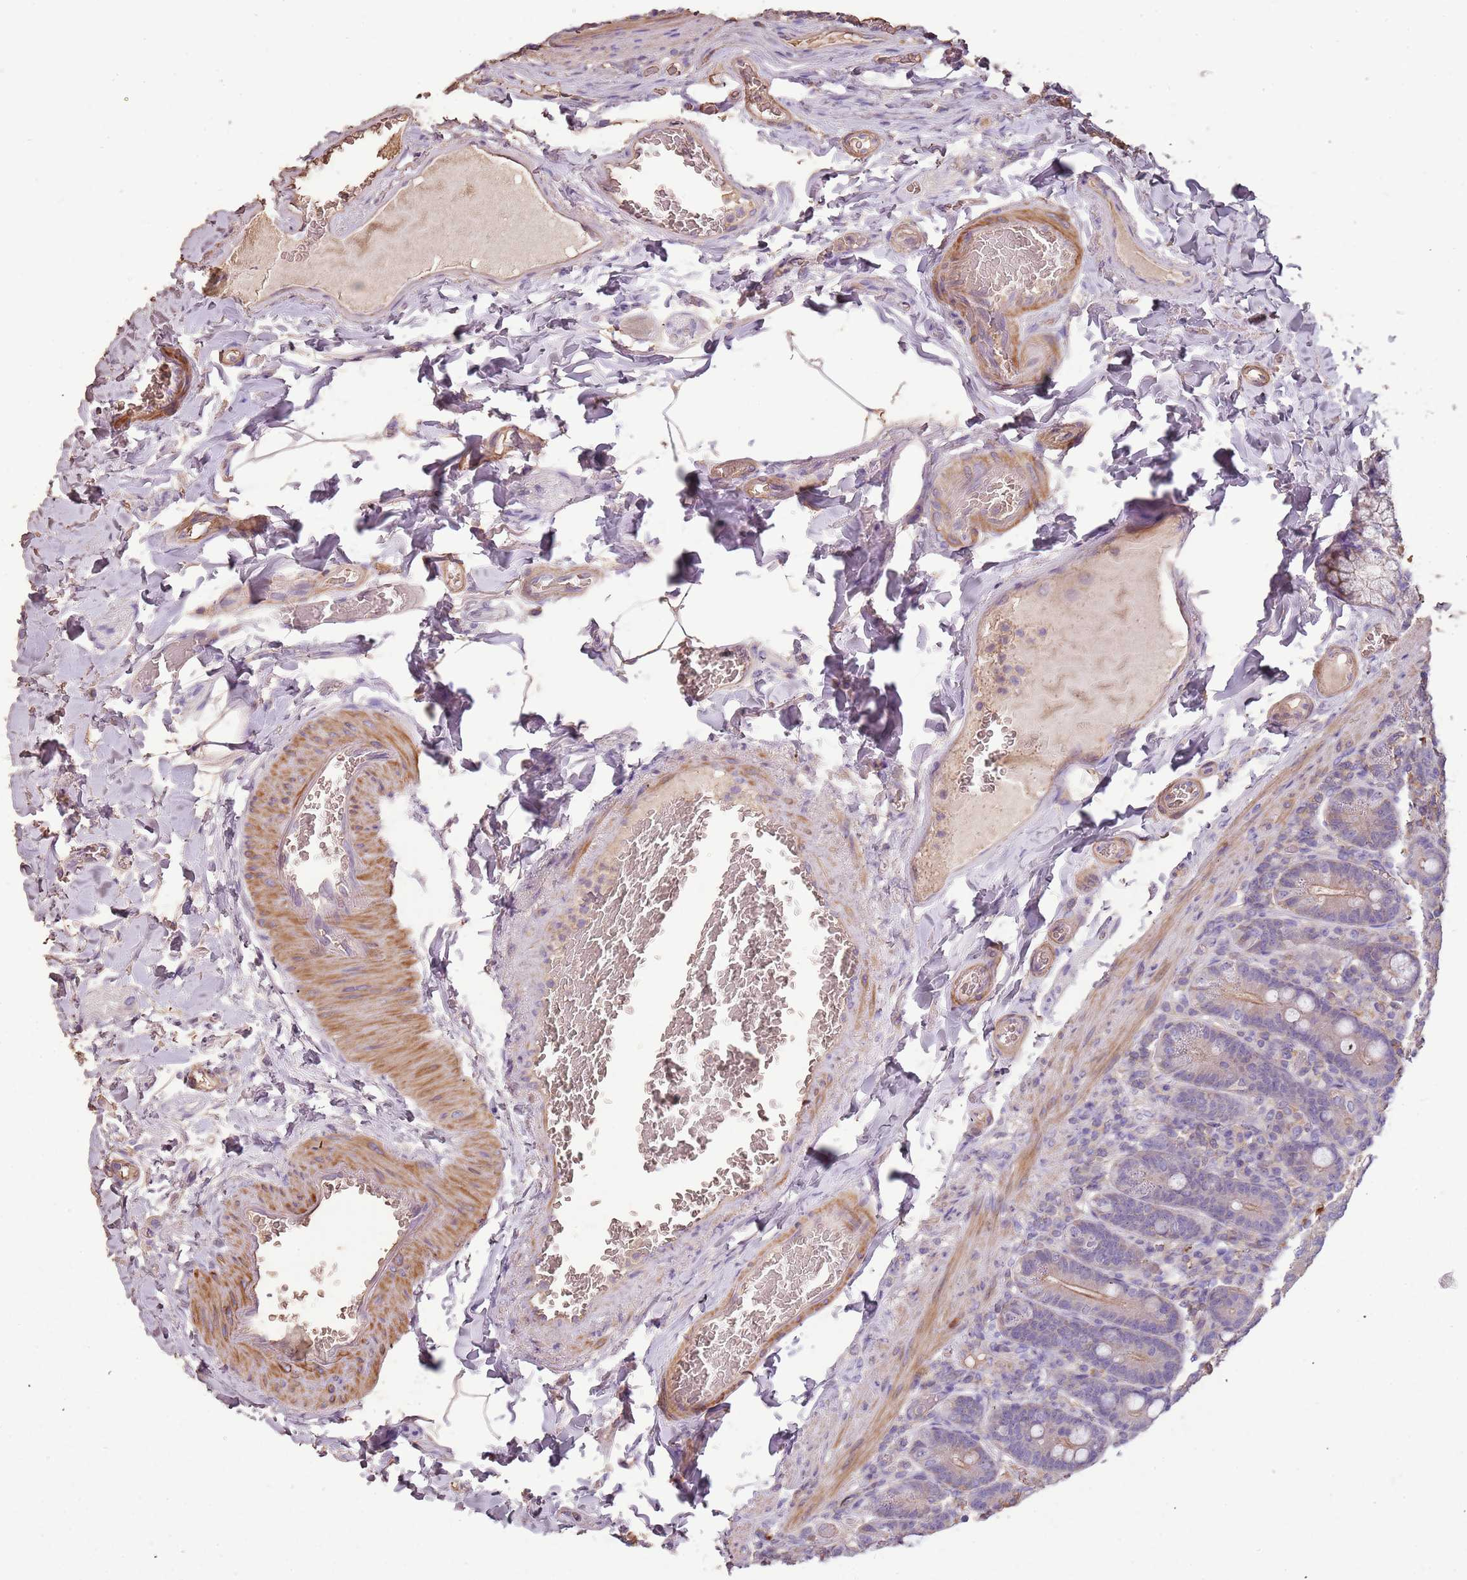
{"staining": {"intensity": "moderate", "quantity": ">75%", "location": "cytoplasmic/membranous"}, "tissue": "duodenum", "cell_type": "Glandular cells", "image_type": "normal", "snomed": [{"axis": "morphology", "description": "Normal tissue, NOS"}, {"axis": "topography", "description": "Duodenum"}], "caption": "Immunohistochemical staining of normal duodenum demonstrates medium levels of moderate cytoplasmic/membranous expression in about >75% of glandular cells.", "gene": "FECH", "patient": {"sex": "female", "age": 62}}